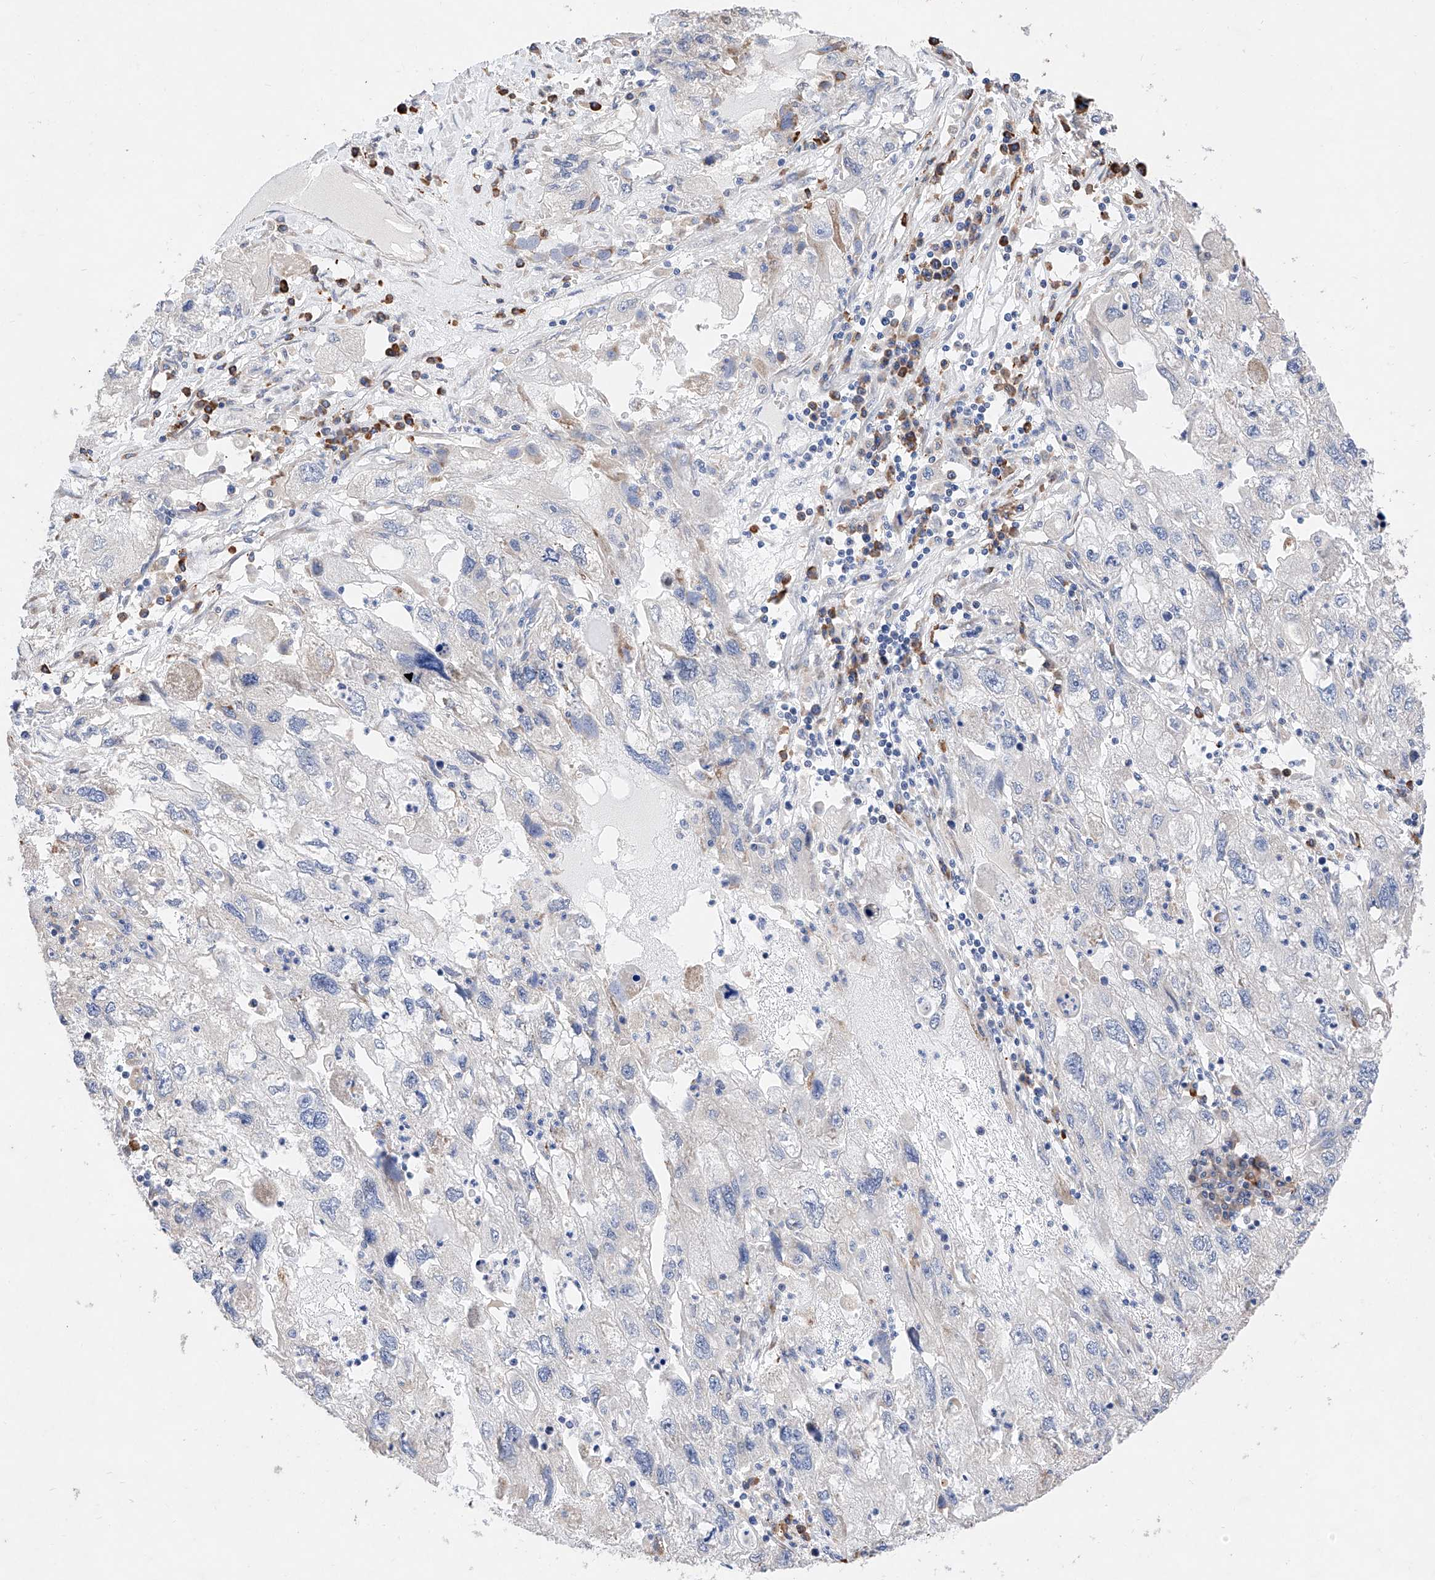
{"staining": {"intensity": "negative", "quantity": "none", "location": "none"}, "tissue": "endometrial cancer", "cell_type": "Tumor cells", "image_type": "cancer", "snomed": [{"axis": "morphology", "description": "Adenocarcinoma, NOS"}, {"axis": "topography", "description": "Endometrium"}], "caption": "Immunohistochemistry photomicrograph of human endometrial adenocarcinoma stained for a protein (brown), which exhibits no expression in tumor cells. (Immunohistochemistry, brightfield microscopy, high magnification).", "gene": "ATP9B", "patient": {"sex": "female", "age": 49}}